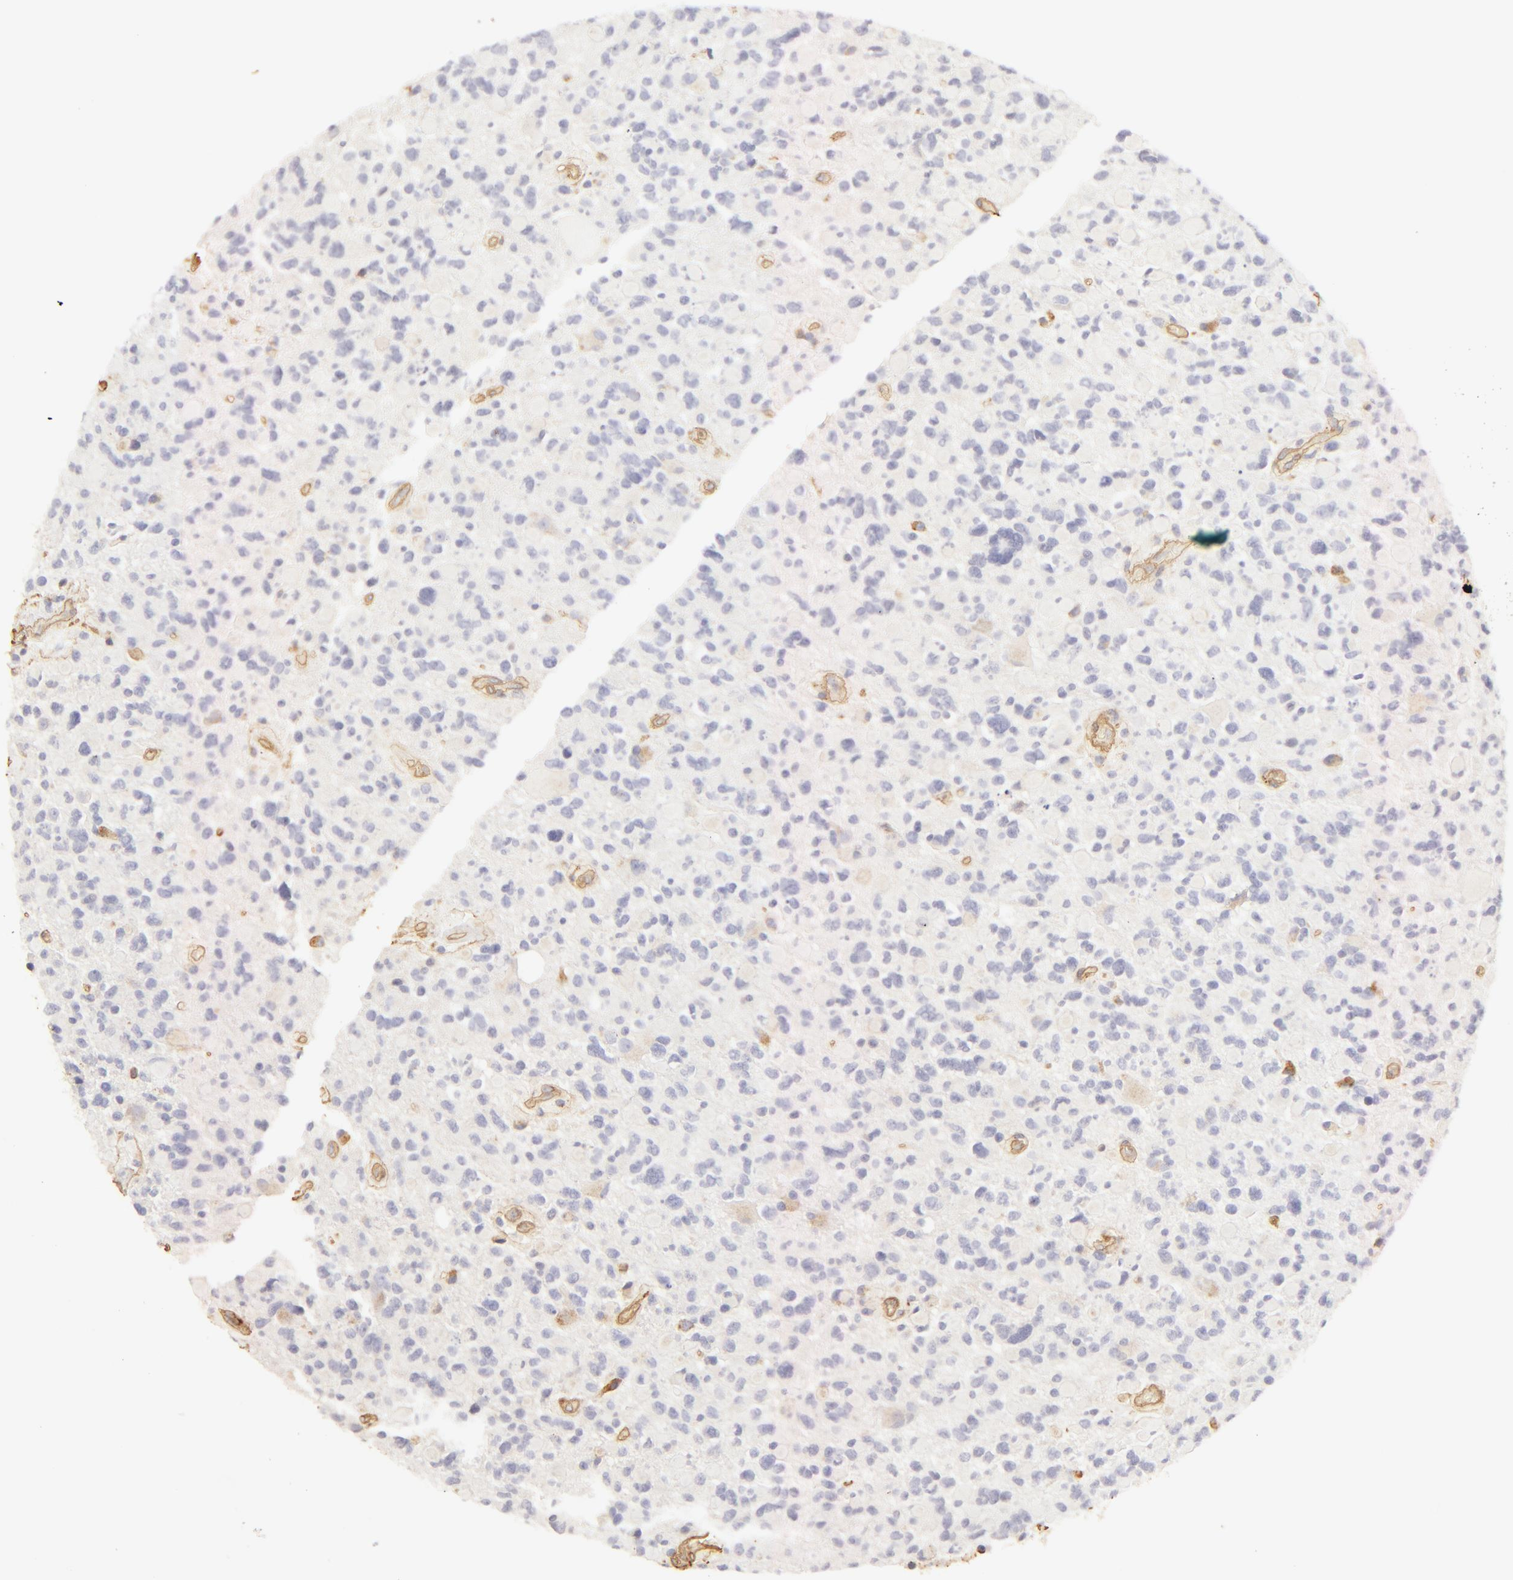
{"staining": {"intensity": "negative", "quantity": "none", "location": "none"}, "tissue": "glioma", "cell_type": "Tumor cells", "image_type": "cancer", "snomed": [{"axis": "morphology", "description": "Glioma, malignant, High grade"}, {"axis": "topography", "description": "Brain"}], "caption": "Immunohistochemistry histopathology image of human high-grade glioma (malignant) stained for a protein (brown), which exhibits no staining in tumor cells.", "gene": "COL4A1", "patient": {"sex": "female", "age": 37}}